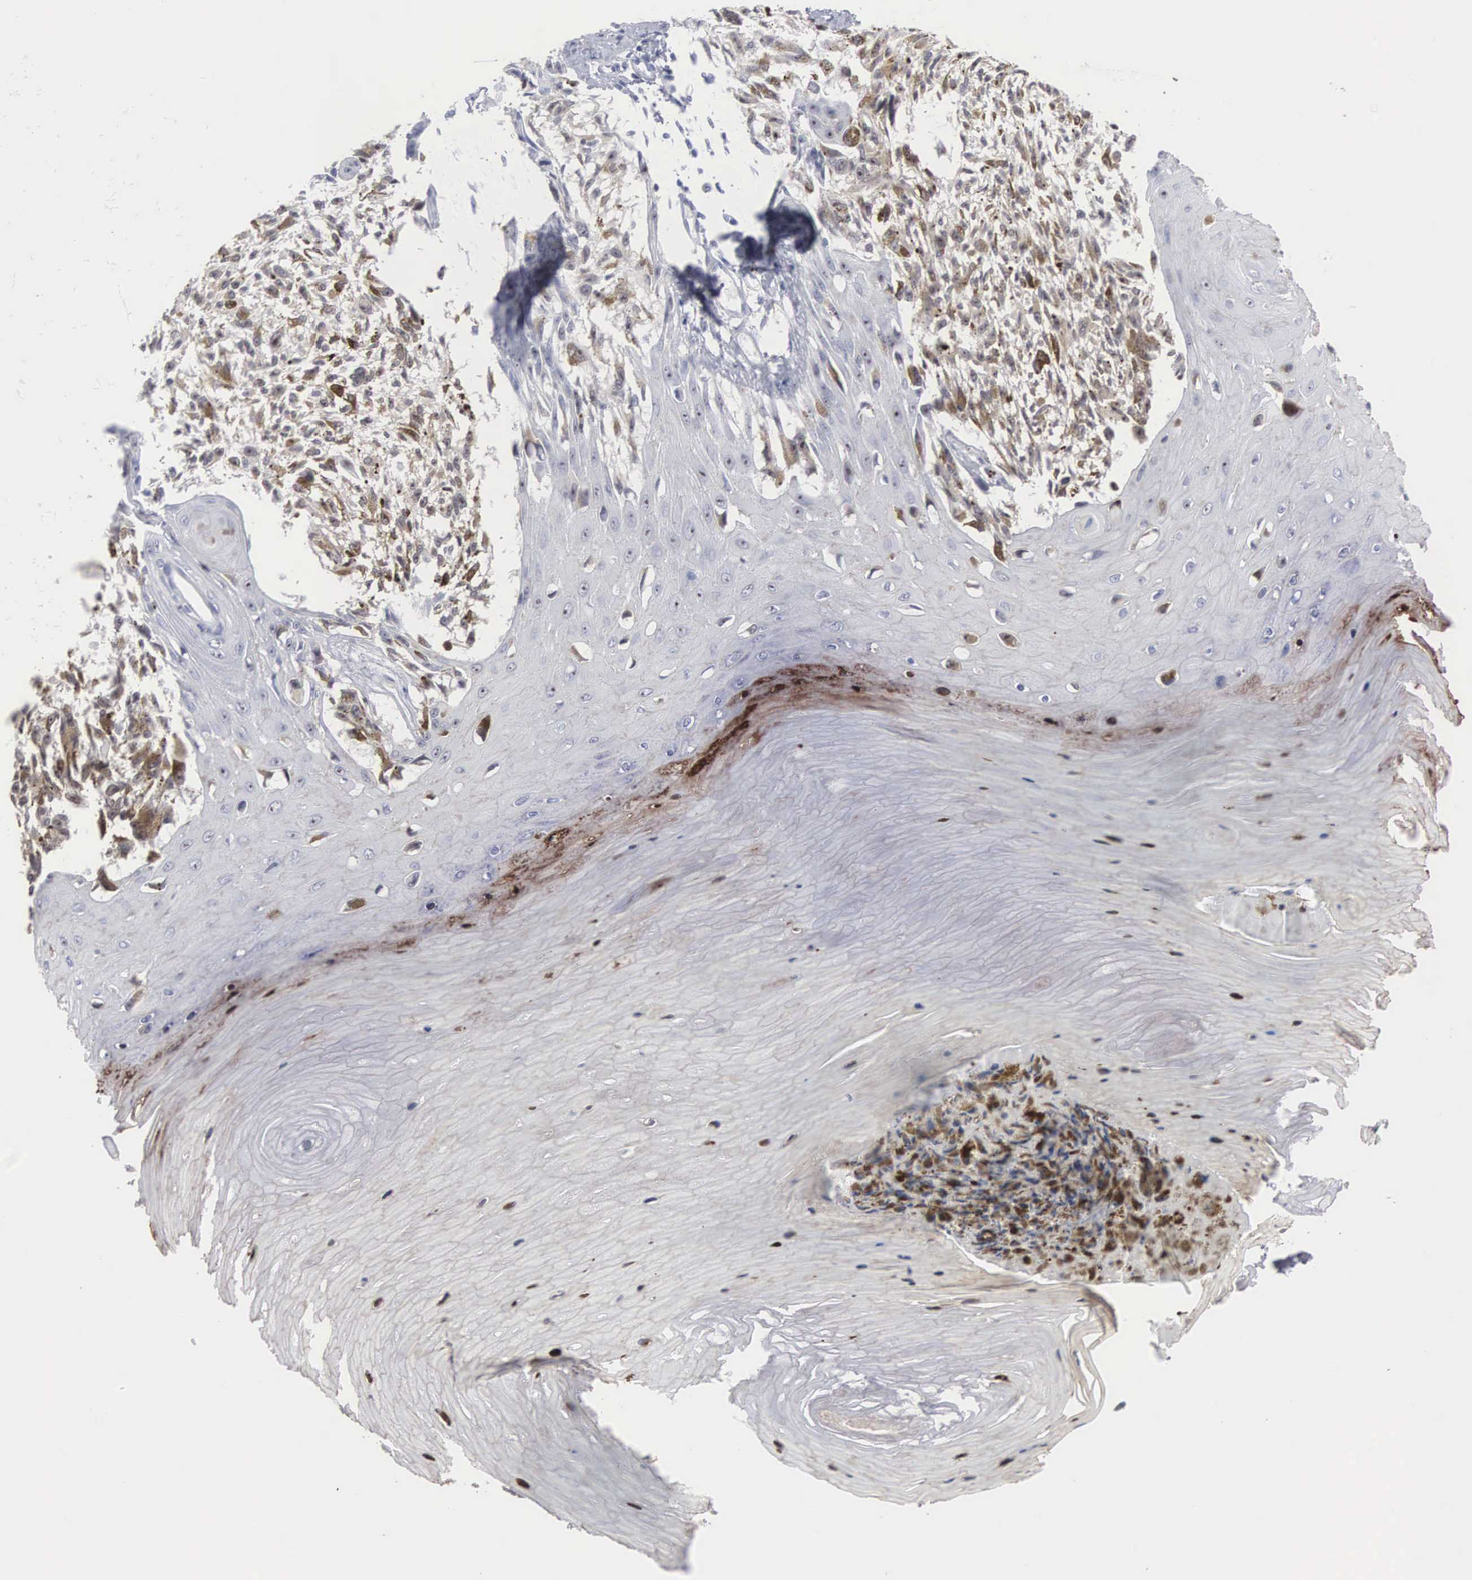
{"staining": {"intensity": "weak", "quantity": "25%-75%", "location": "cytoplasmic/membranous"}, "tissue": "melanoma", "cell_type": "Tumor cells", "image_type": "cancer", "snomed": [{"axis": "morphology", "description": "Malignant melanoma, NOS"}, {"axis": "topography", "description": "Skin"}], "caption": "Protein expression analysis of malignant melanoma exhibits weak cytoplasmic/membranous positivity in about 25%-75% of tumor cells.", "gene": "ACOT4", "patient": {"sex": "female", "age": 82}}